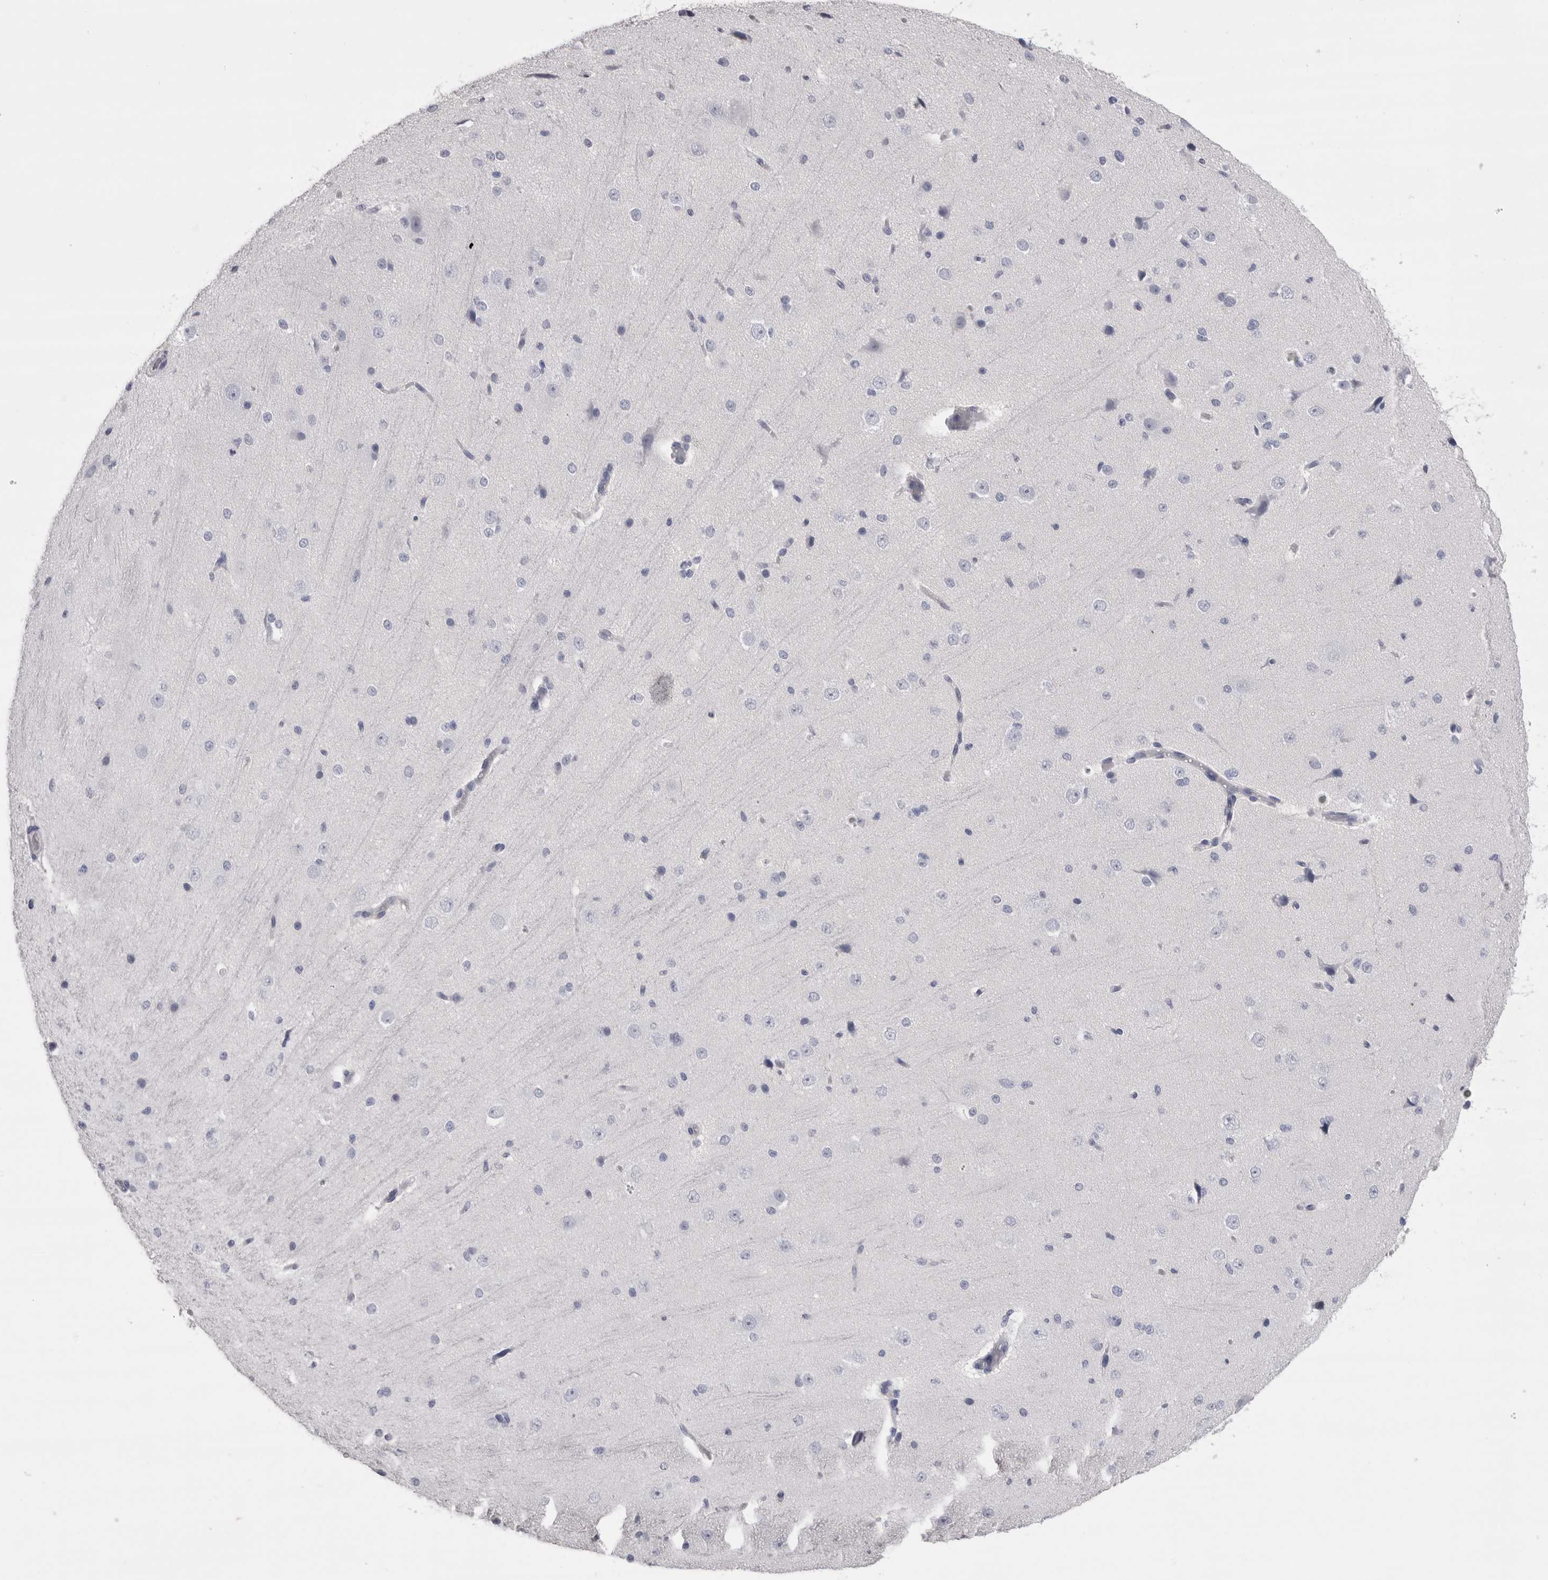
{"staining": {"intensity": "negative", "quantity": "none", "location": "none"}, "tissue": "cerebral cortex", "cell_type": "Endothelial cells", "image_type": "normal", "snomed": [{"axis": "morphology", "description": "Normal tissue, NOS"}, {"axis": "morphology", "description": "Developmental malformation"}, {"axis": "topography", "description": "Cerebral cortex"}], "caption": "Immunohistochemistry (IHC) photomicrograph of normal cerebral cortex: human cerebral cortex stained with DAB exhibits no significant protein expression in endothelial cells. The staining was performed using DAB (3,3'-diaminobenzidine) to visualize the protein expression in brown, while the nuclei were stained in blue with hematoxylin (Magnification: 20x).", "gene": "REG1A", "patient": {"sex": "female", "age": 30}}